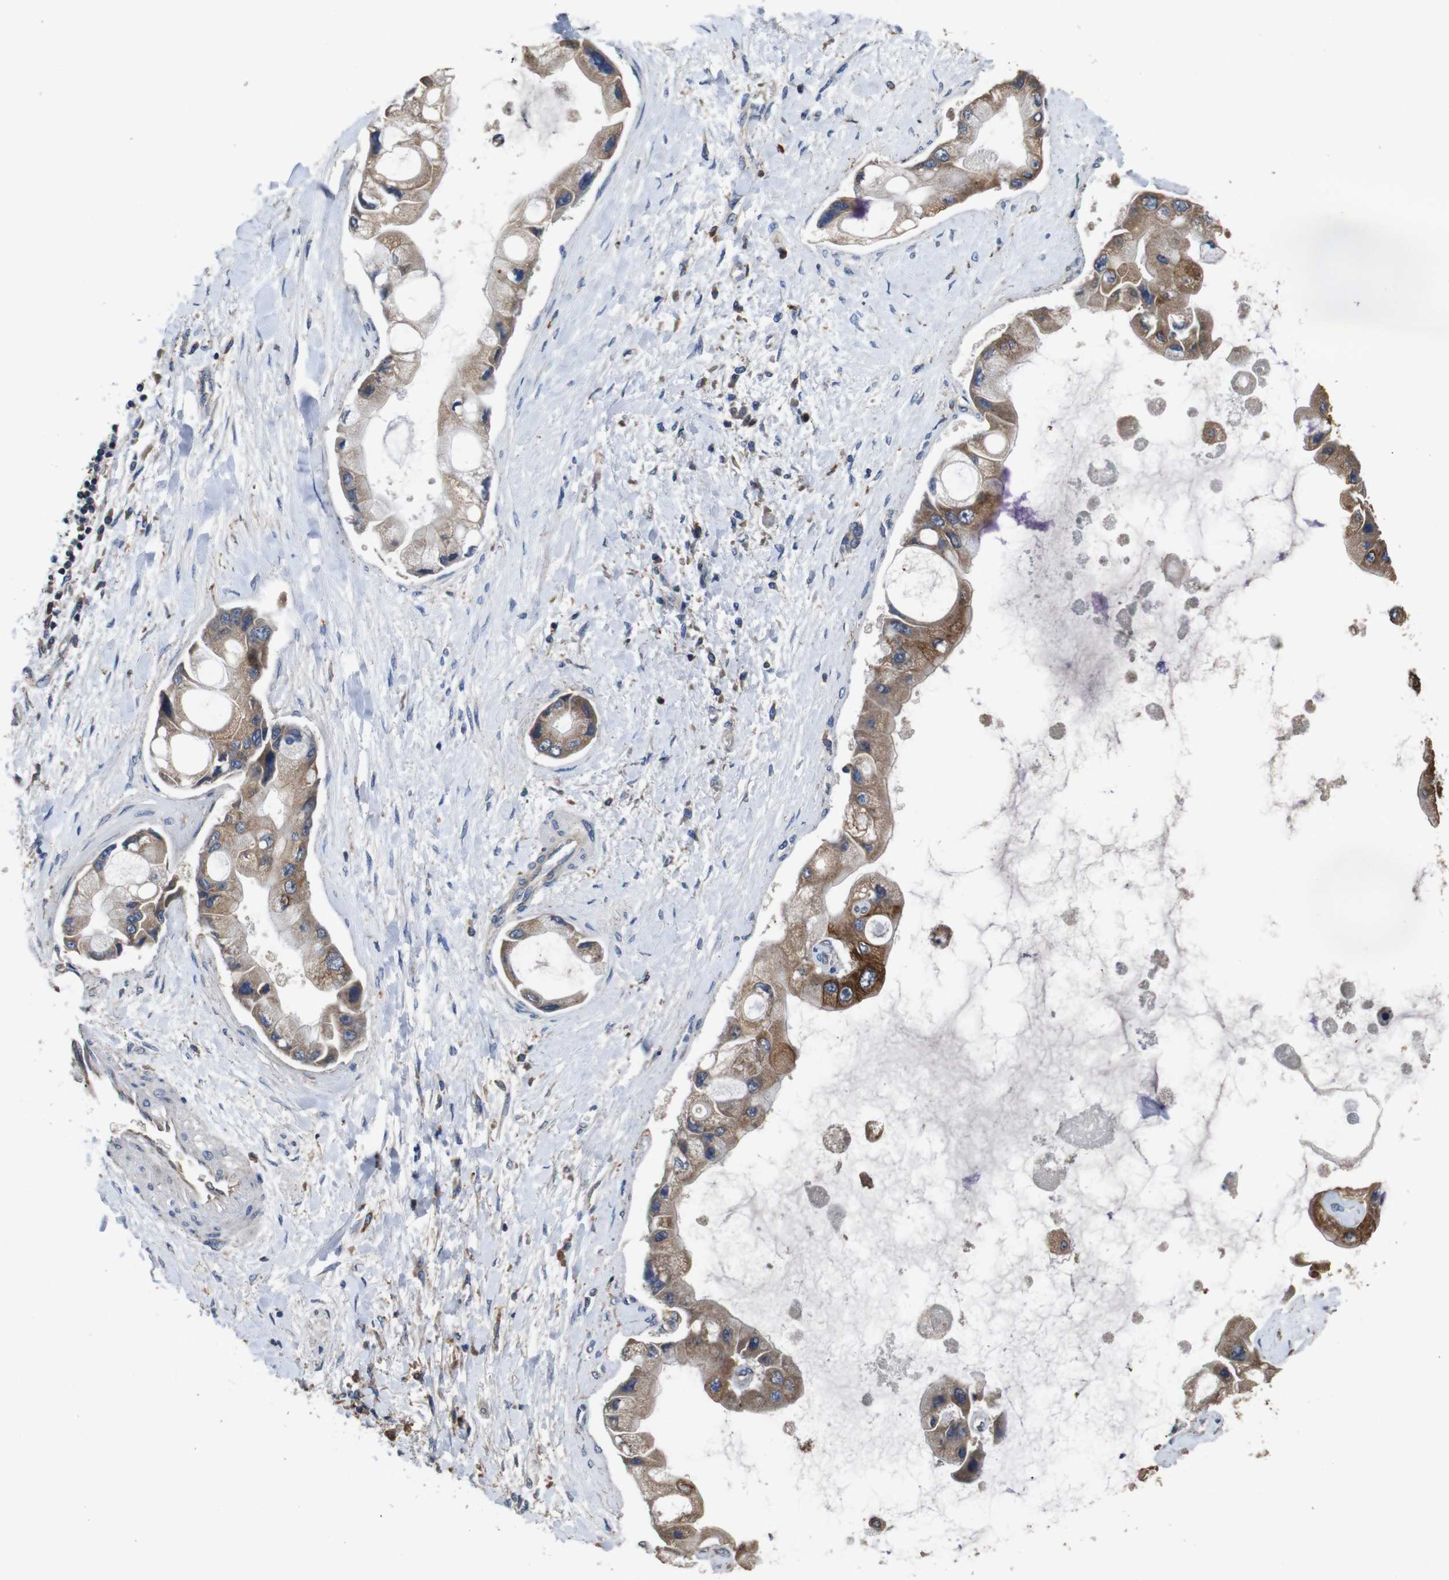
{"staining": {"intensity": "moderate", "quantity": ">75%", "location": "cytoplasmic/membranous"}, "tissue": "liver cancer", "cell_type": "Tumor cells", "image_type": "cancer", "snomed": [{"axis": "morphology", "description": "Cholangiocarcinoma"}, {"axis": "topography", "description": "Liver"}], "caption": "Tumor cells exhibit medium levels of moderate cytoplasmic/membranous positivity in about >75% of cells in liver cholangiocarcinoma.", "gene": "GLIPR1", "patient": {"sex": "male", "age": 50}}